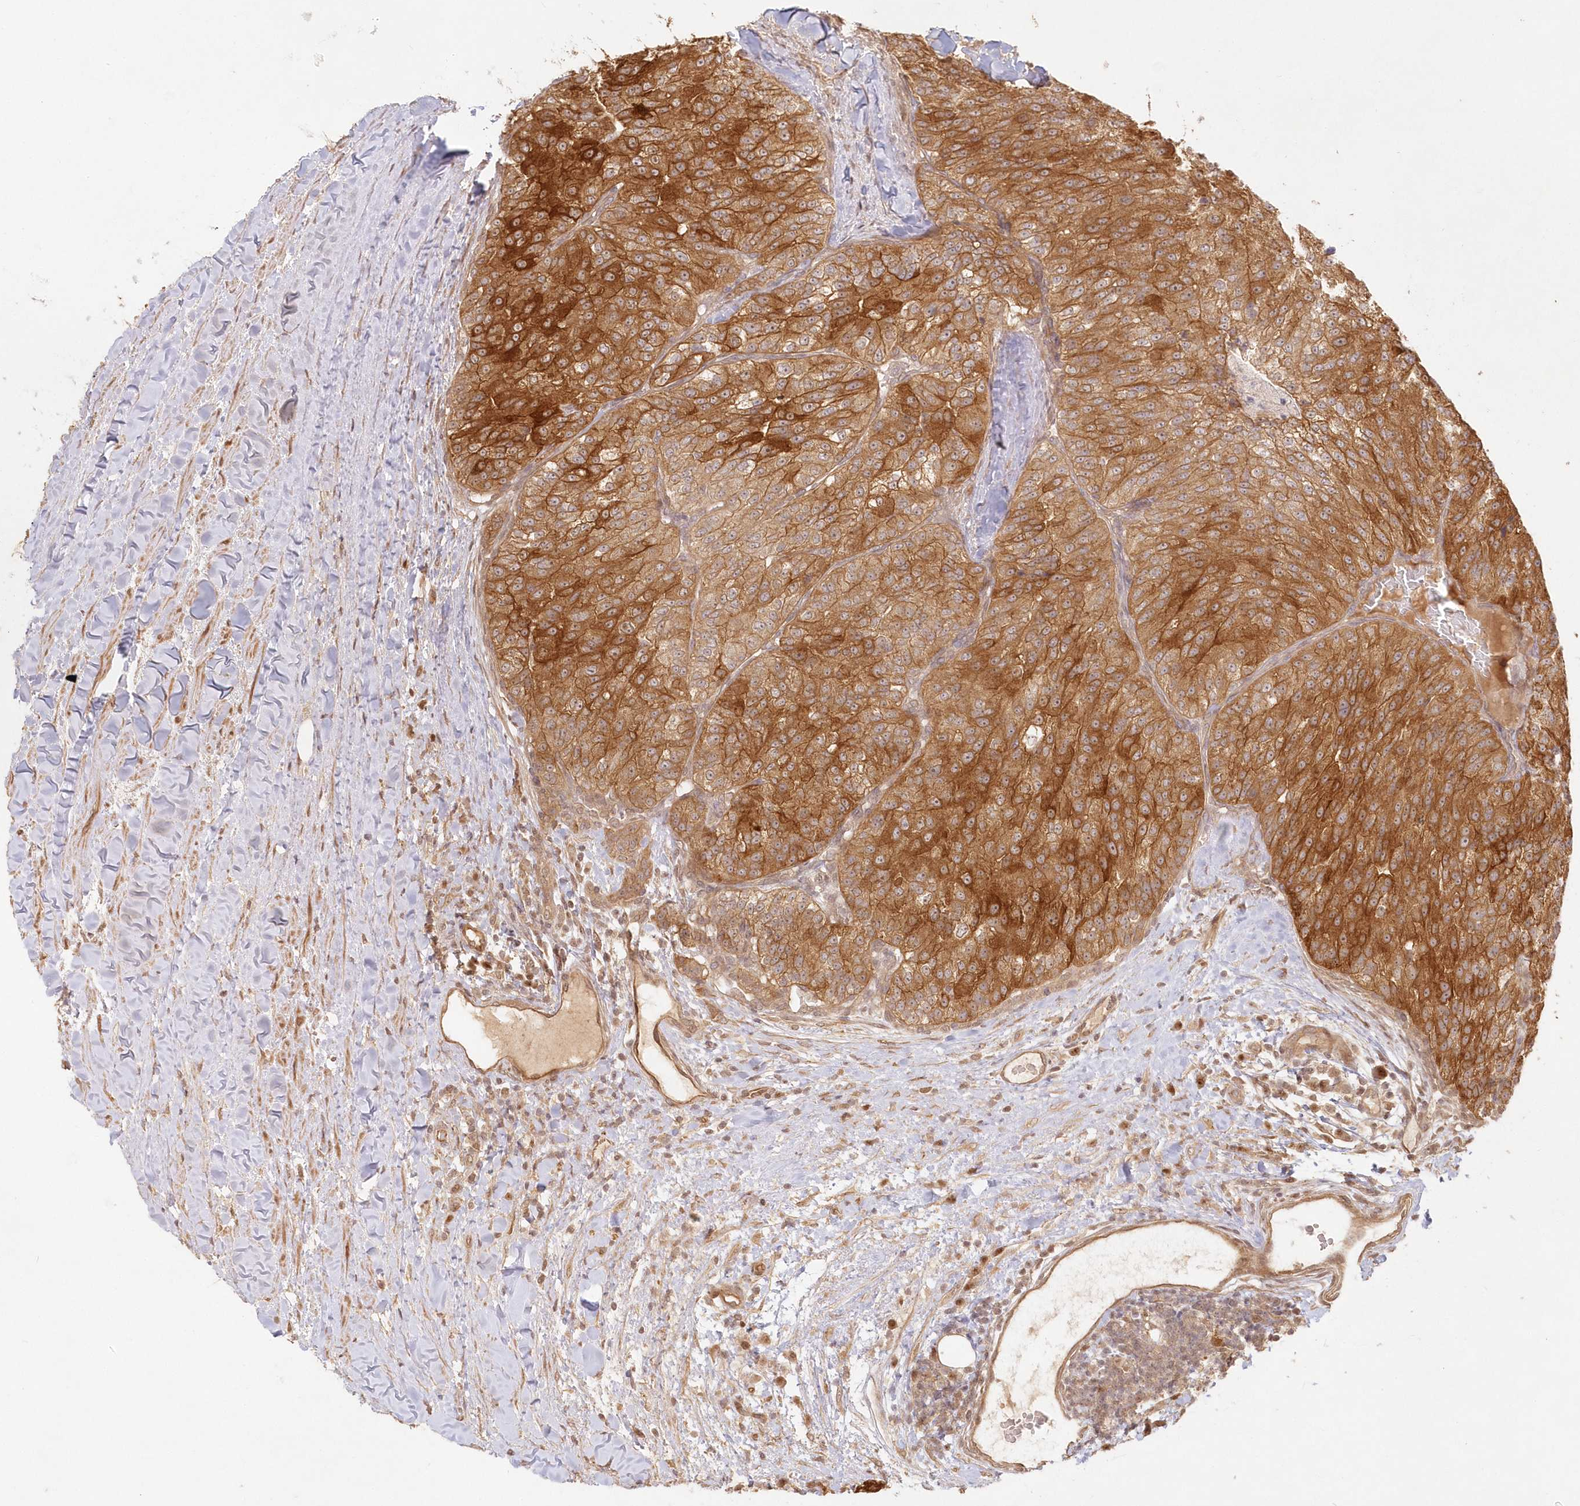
{"staining": {"intensity": "strong", "quantity": ">75%", "location": "cytoplasmic/membranous"}, "tissue": "renal cancer", "cell_type": "Tumor cells", "image_type": "cancer", "snomed": [{"axis": "morphology", "description": "Adenocarcinoma, NOS"}, {"axis": "topography", "description": "Kidney"}], "caption": "Renal cancer stained with DAB immunohistochemistry shows high levels of strong cytoplasmic/membranous staining in about >75% of tumor cells. The protein of interest is stained brown, and the nuclei are stained in blue (DAB (3,3'-diaminobenzidine) IHC with brightfield microscopy, high magnification).", "gene": "KIAA0232", "patient": {"sex": "female", "age": 63}}